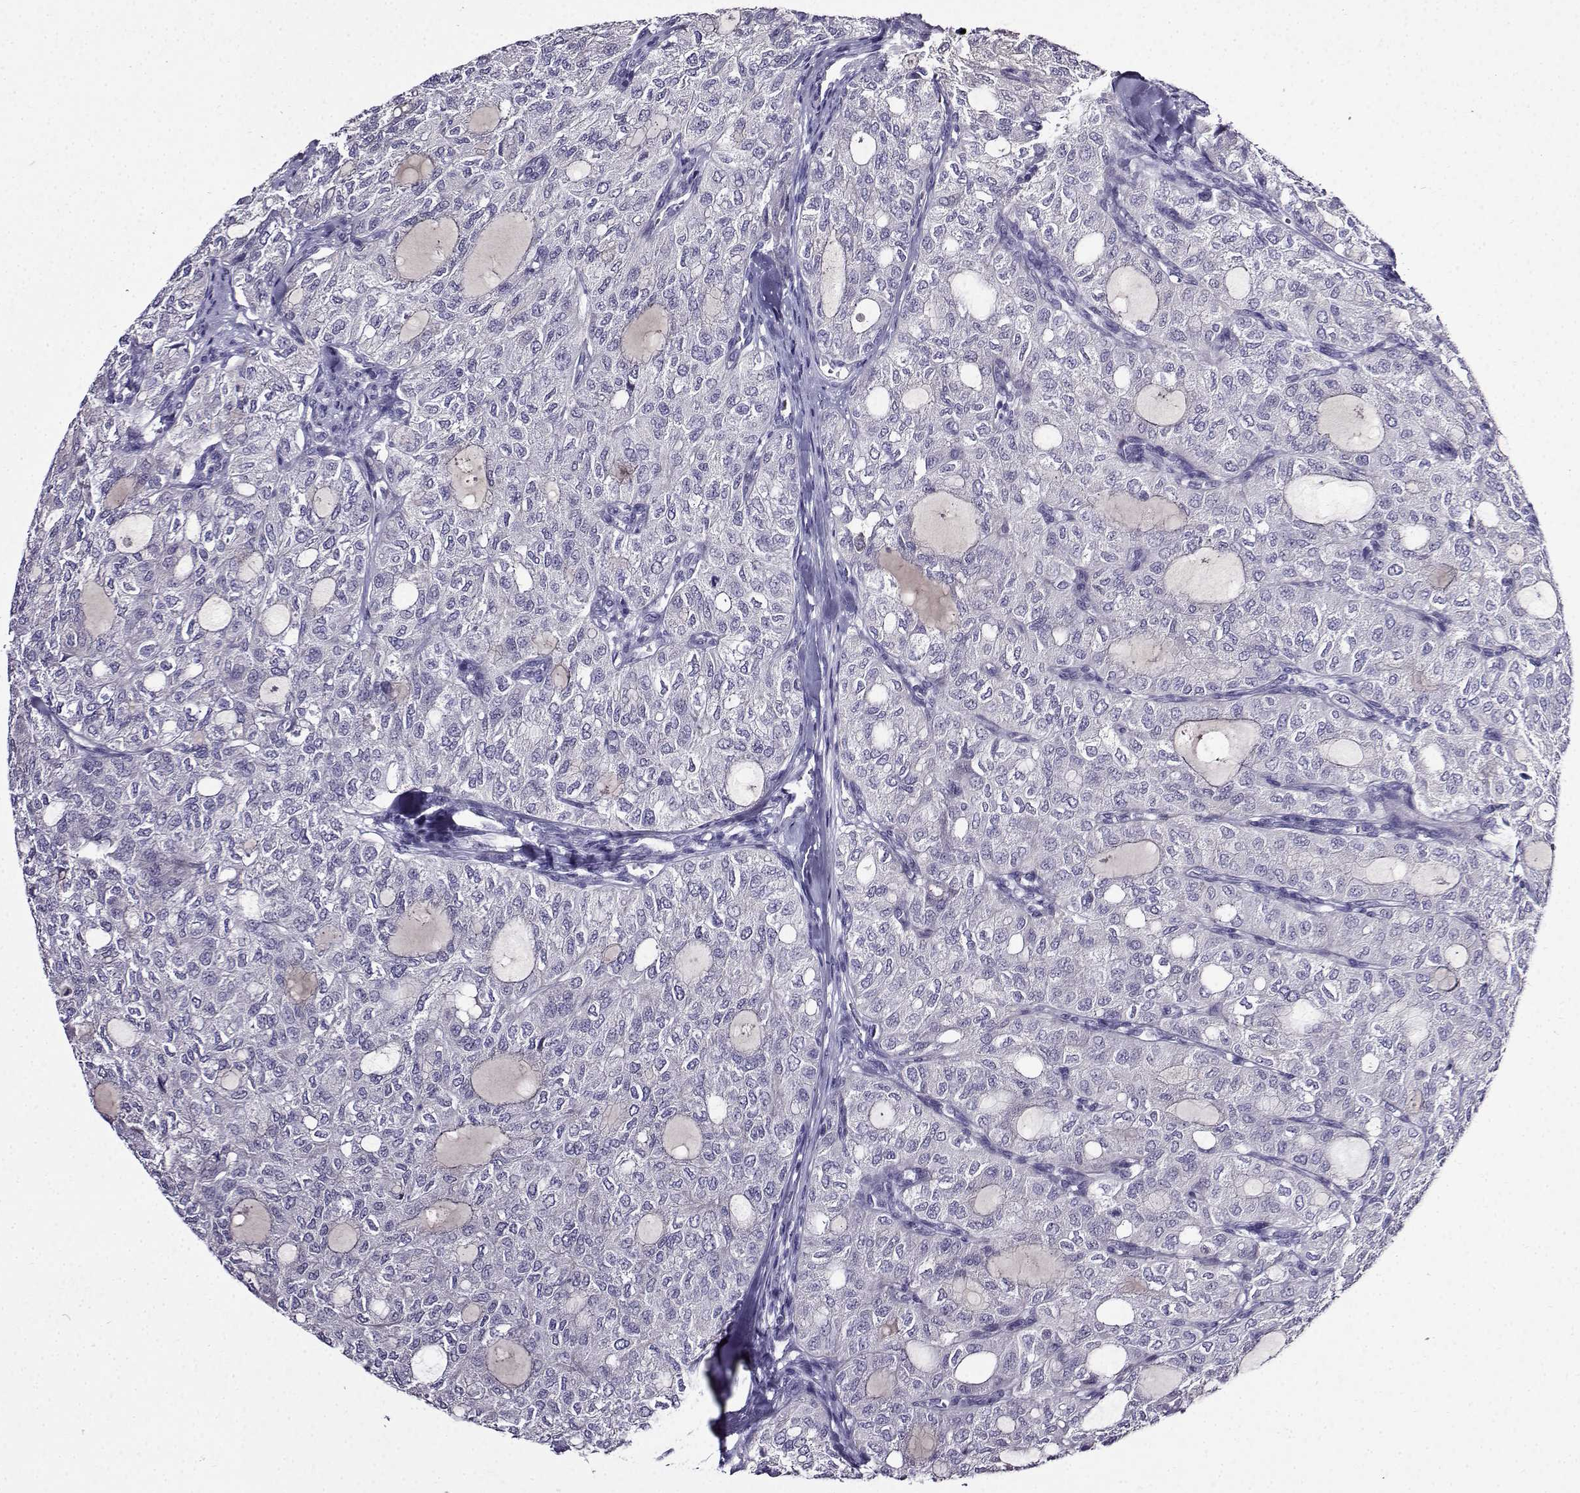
{"staining": {"intensity": "negative", "quantity": "none", "location": "none"}, "tissue": "thyroid cancer", "cell_type": "Tumor cells", "image_type": "cancer", "snomed": [{"axis": "morphology", "description": "Follicular adenoma carcinoma, NOS"}, {"axis": "topography", "description": "Thyroid gland"}], "caption": "Micrograph shows no protein positivity in tumor cells of thyroid cancer tissue.", "gene": "TMEM266", "patient": {"sex": "male", "age": 75}}